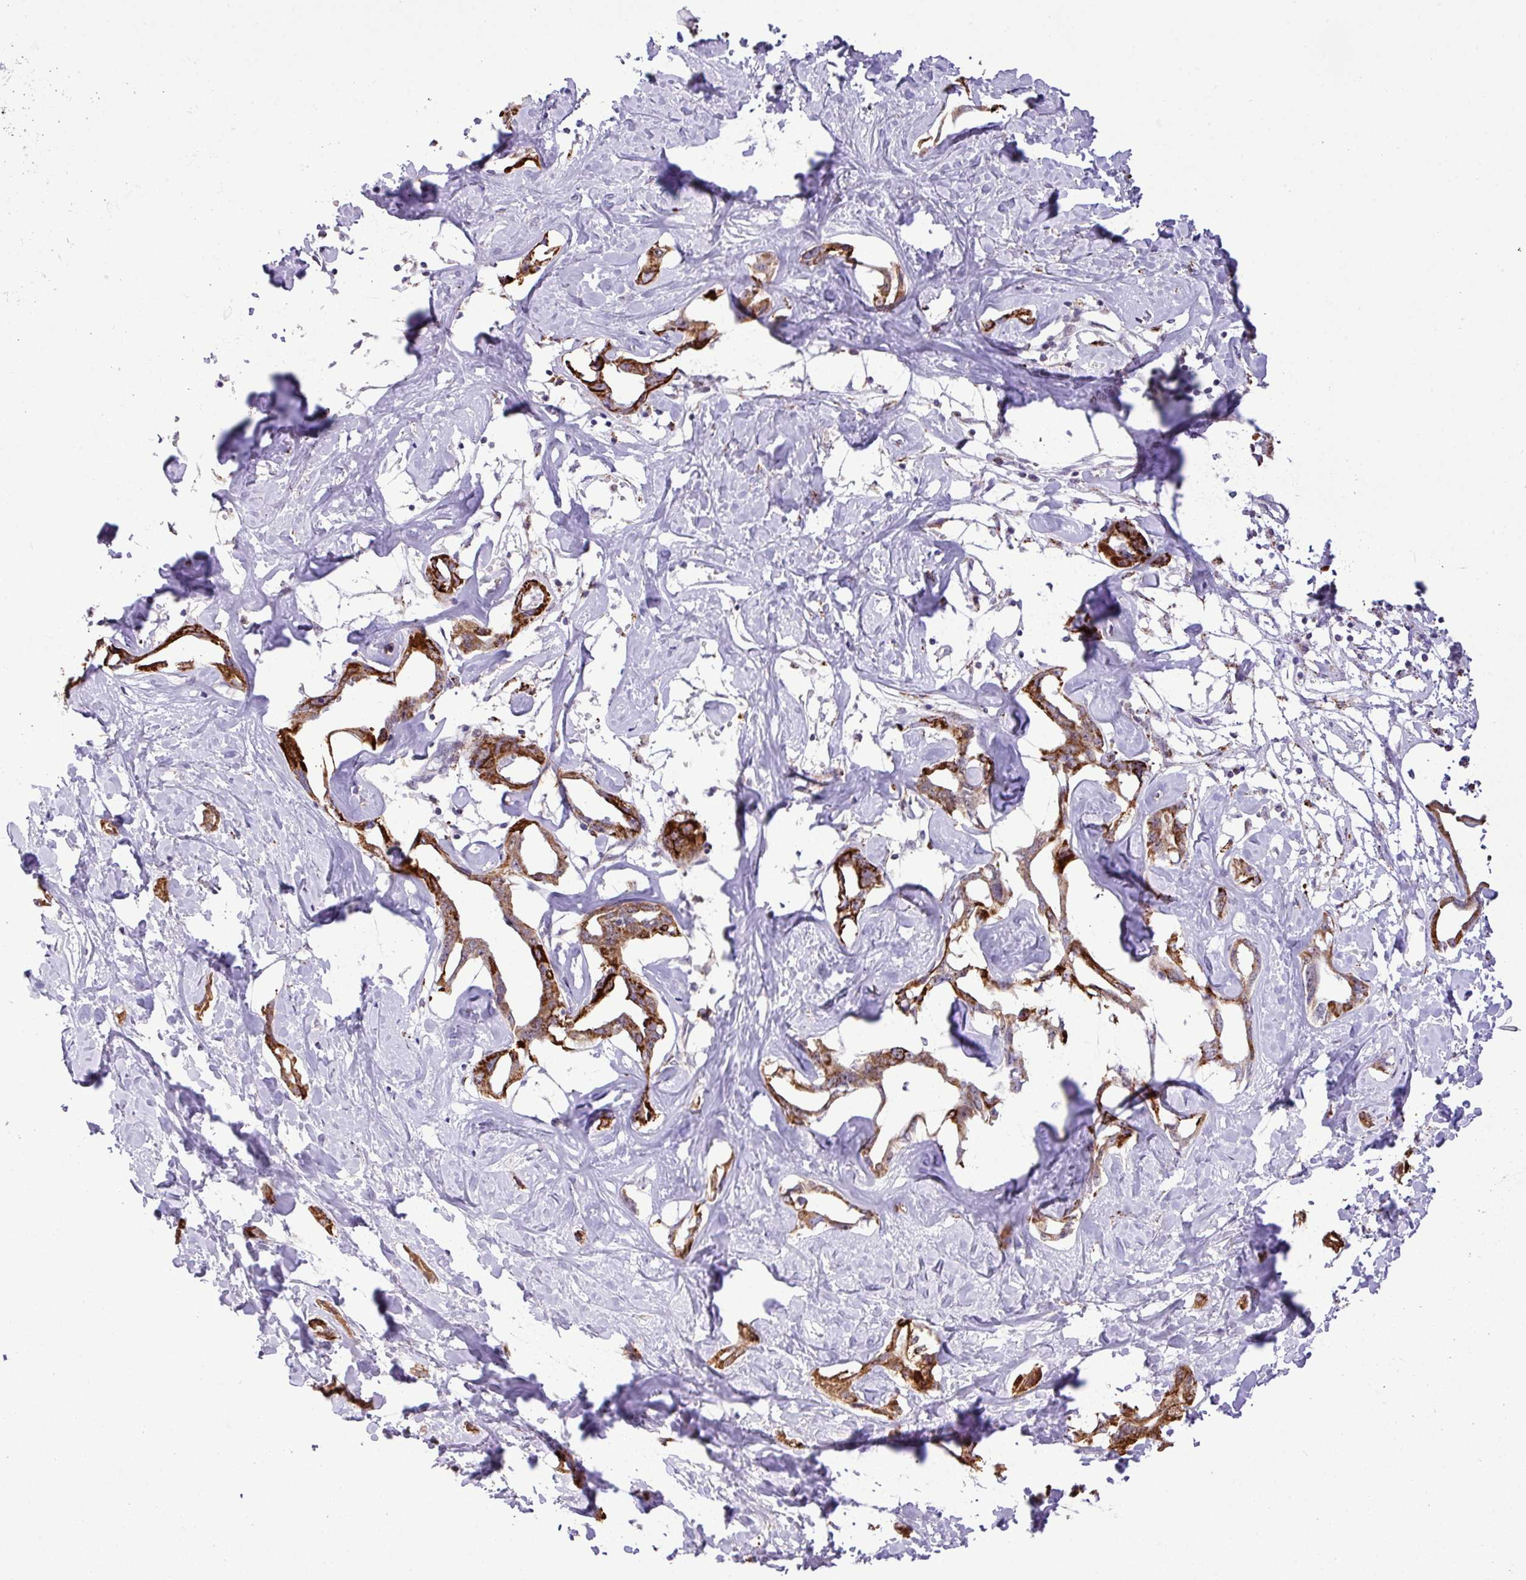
{"staining": {"intensity": "strong", "quantity": ">75%", "location": "cytoplasmic/membranous"}, "tissue": "liver cancer", "cell_type": "Tumor cells", "image_type": "cancer", "snomed": [{"axis": "morphology", "description": "Cholangiocarcinoma"}, {"axis": "topography", "description": "Liver"}], "caption": "Immunohistochemistry (IHC) micrograph of human liver cancer (cholangiocarcinoma) stained for a protein (brown), which displays high levels of strong cytoplasmic/membranous positivity in about >75% of tumor cells.", "gene": "SGPP1", "patient": {"sex": "male", "age": 59}}